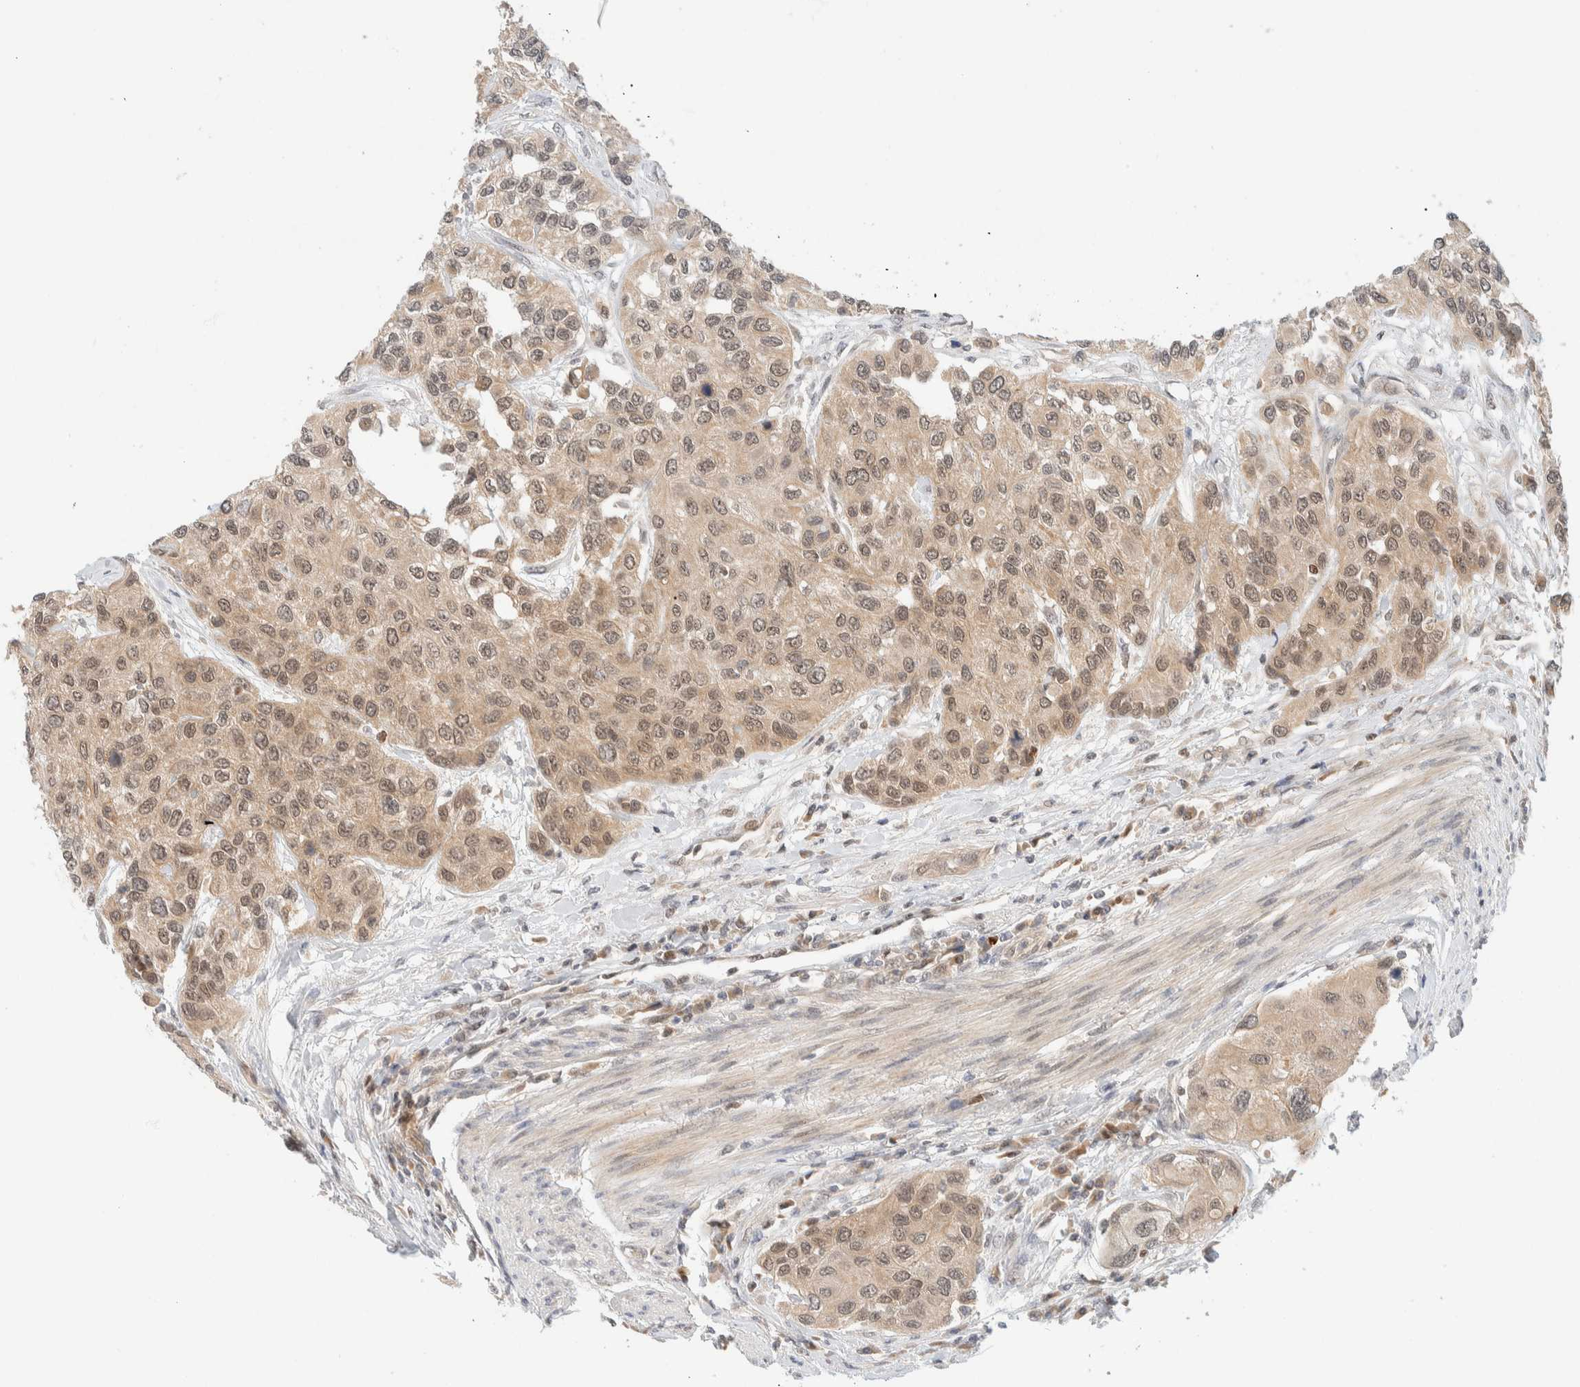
{"staining": {"intensity": "weak", "quantity": ">75%", "location": "cytoplasmic/membranous,nuclear"}, "tissue": "urothelial cancer", "cell_type": "Tumor cells", "image_type": "cancer", "snomed": [{"axis": "morphology", "description": "Urothelial carcinoma, High grade"}, {"axis": "topography", "description": "Urinary bladder"}], "caption": "Tumor cells exhibit low levels of weak cytoplasmic/membranous and nuclear expression in about >75% of cells in urothelial cancer.", "gene": "C8orf76", "patient": {"sex": "female", "age": 56}}